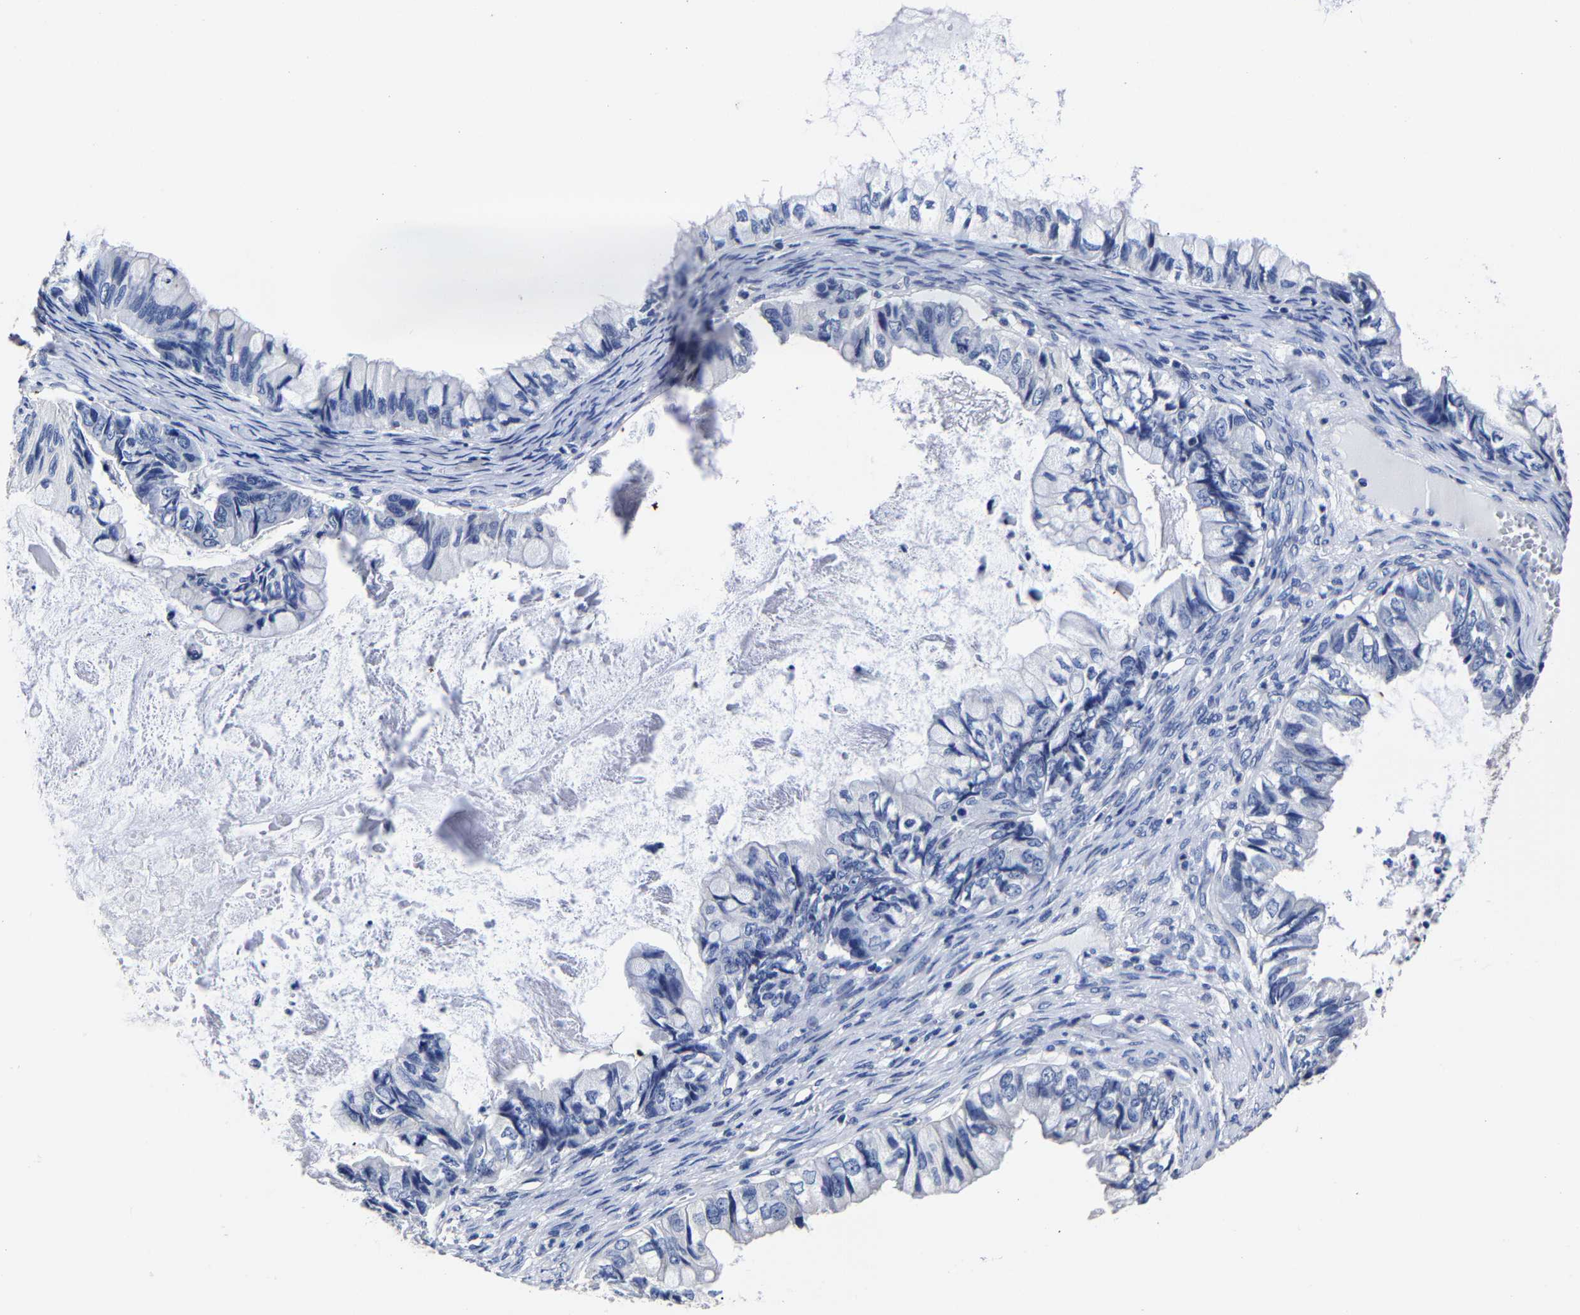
{"staining": {"intensity": "negative", "quantity": "none", "location": "none"}, "tissue": "ovarian cancer", "cell_type": "Tumor cells", "image_type": "cancer", "snomed": [{"axis": "morphology", "description": "Cystadenocarcinoma, mucinous, NOS"}, {"axis": "topography", "description": "Ovary"}], "caption": "Immunohistochemical staining of human ovarian mucinous cystadenocarcinoma shows no significant staining in tumor cells.", "gene": "AKAP4", "patient": {"sex": "female", "age": 80}}